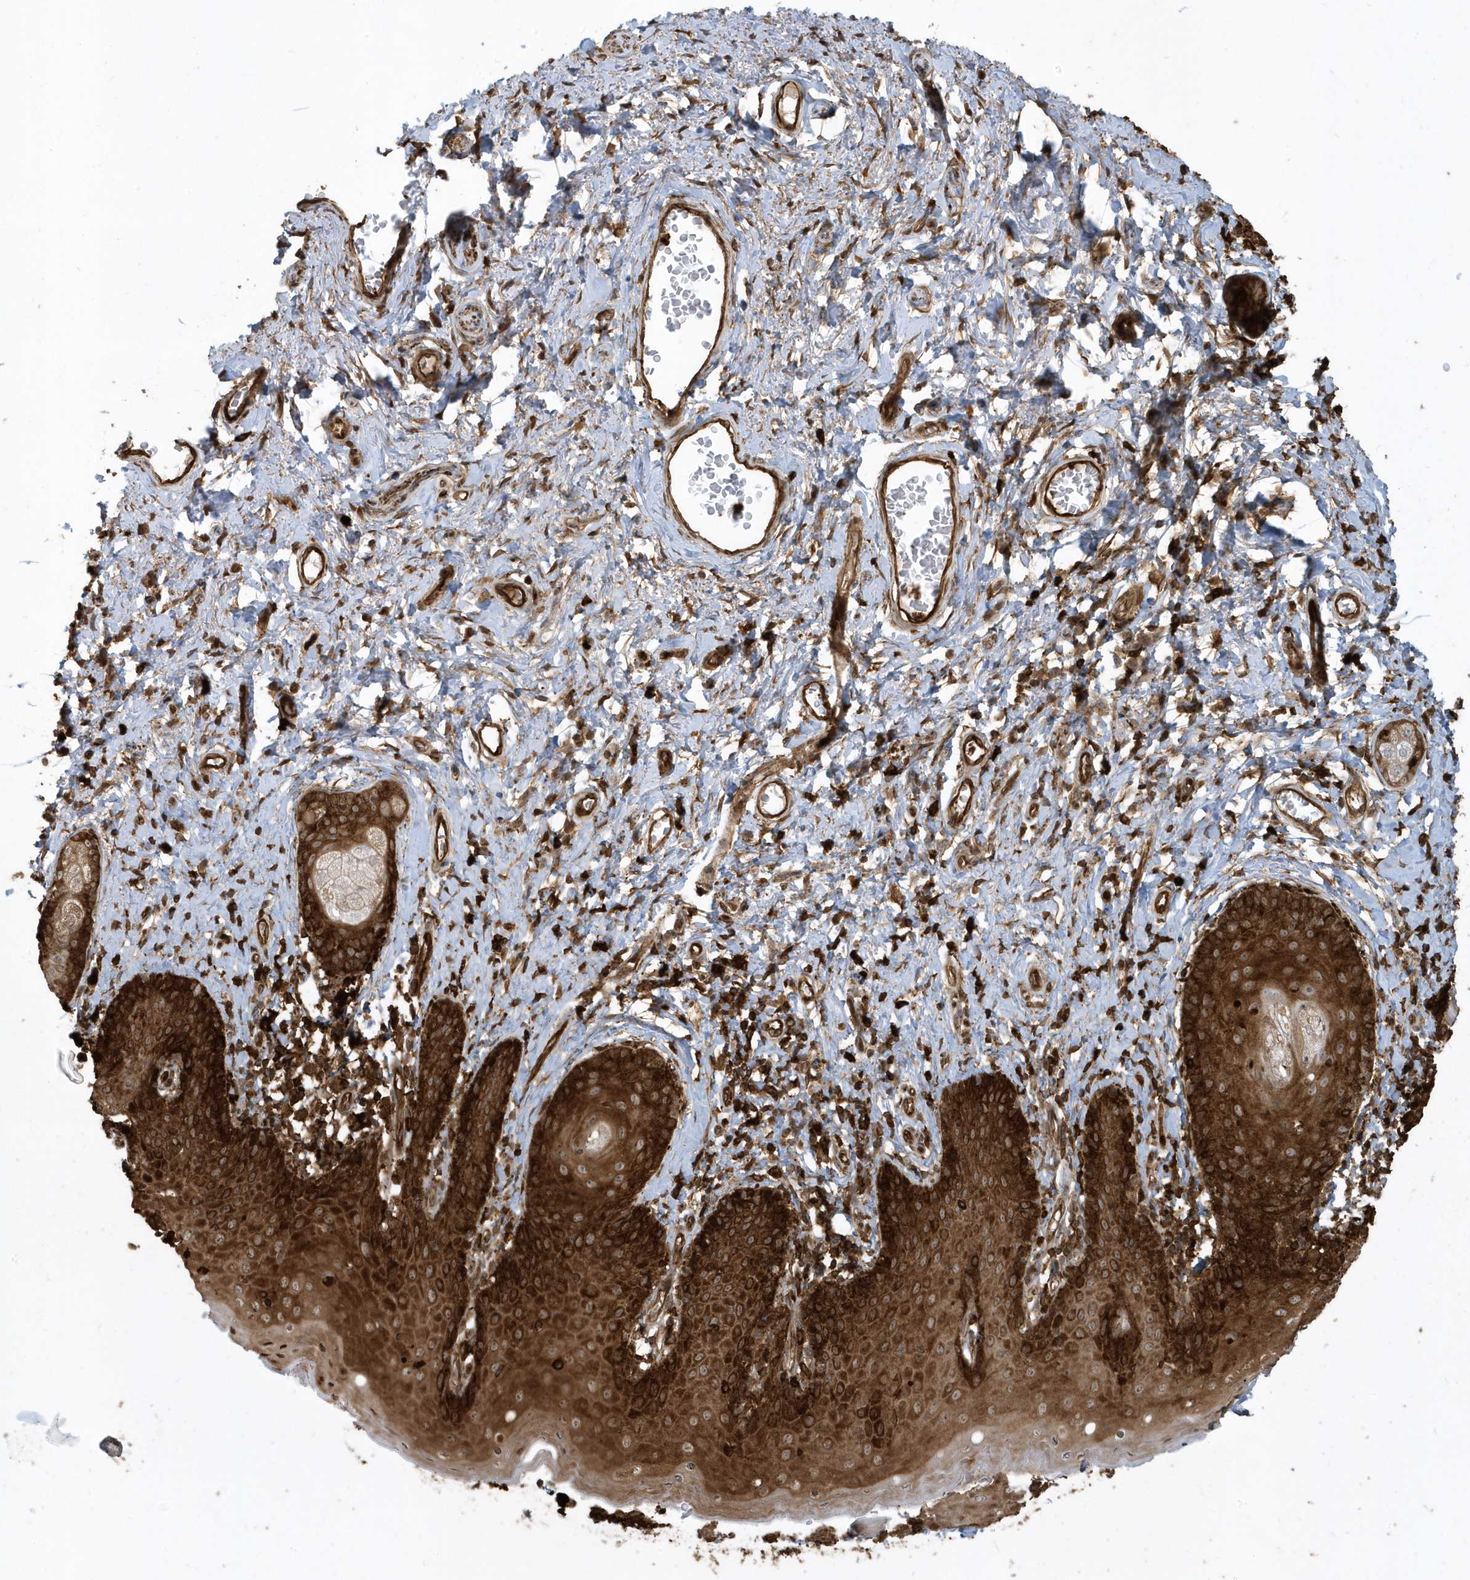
{"staining": {"intensity": "strong", "quantity": ">75%", "location": "cytoplasmic/membranous"}, "tissue": "skin", "cell_type": "Epidermal cells", "image_type": "normal", "snomed": [{"axis": "morphology", "description": "Normal tissue, NOS"}, {"axis": "topography", "description": "Vulva"}], "caption": "Human skin stained with a brown dye demonstrates strong cytoplasmic/membranous positive positivity in approximately >75% of epidermal cells.", "gene": "CLCN6", "patient": {"sex": "female", "age": 66}}